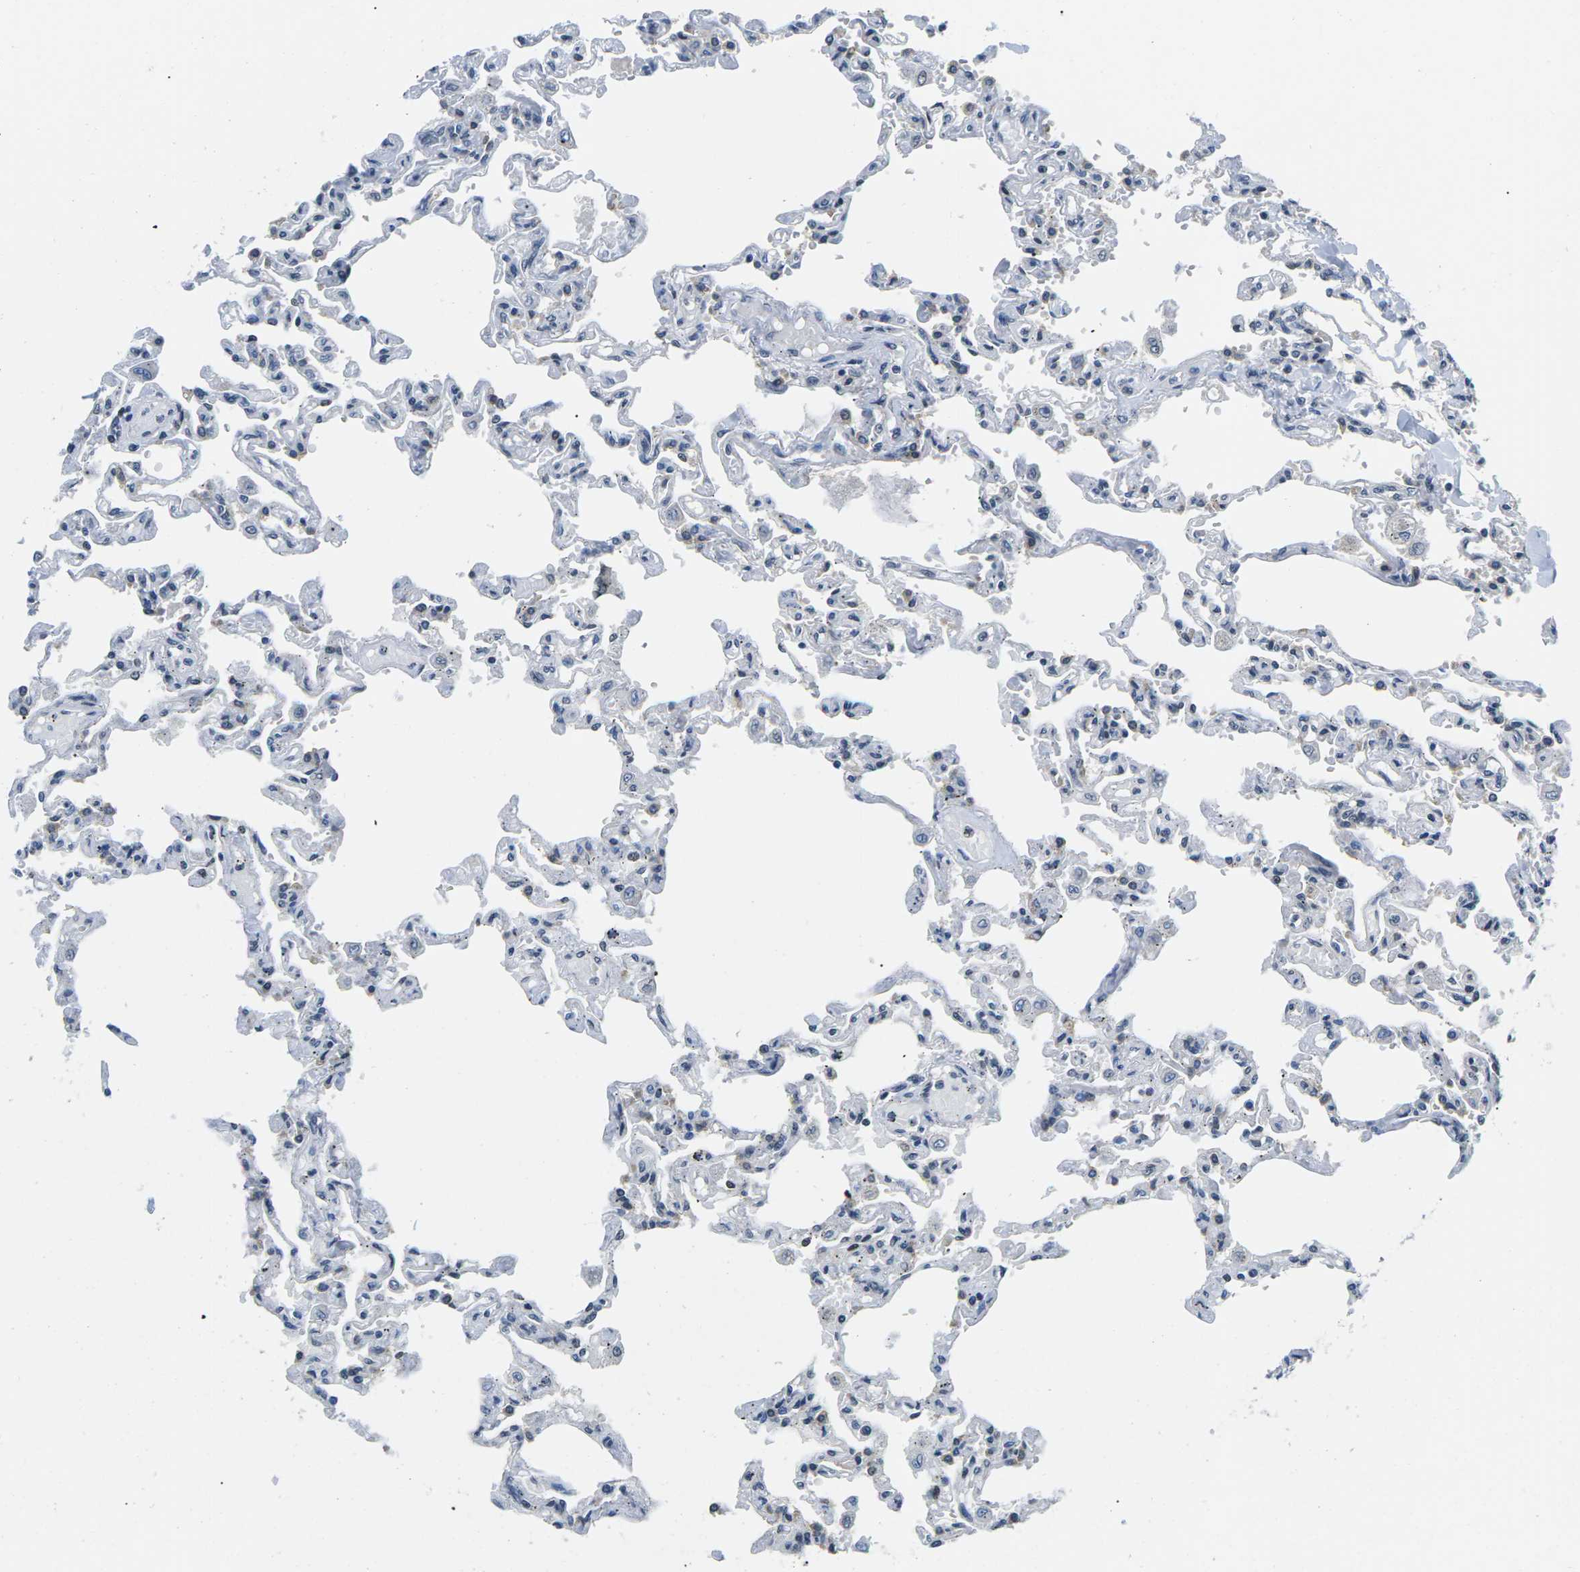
{"staining": {"intensity": "weak", "quantity": "<25%", "location": "nuclear"}, "tissue": "lung", "cell_type": "Alveolar cells", "image_type": "normal", "snomed": [{"axis": "morphology", "description": "Normal tissue, NOS"}, {"axis": "topography", "description": "Lung"}], "caption": "Immunohistochemistry (IHC) image of unremarkable lung stained for a protein (brown), which displays no expression in alveolar cells. (DAB immunohistochemistry, high magnification).", "gene": "NSRP1", "patient": {"sex": "male", "age": 21}}